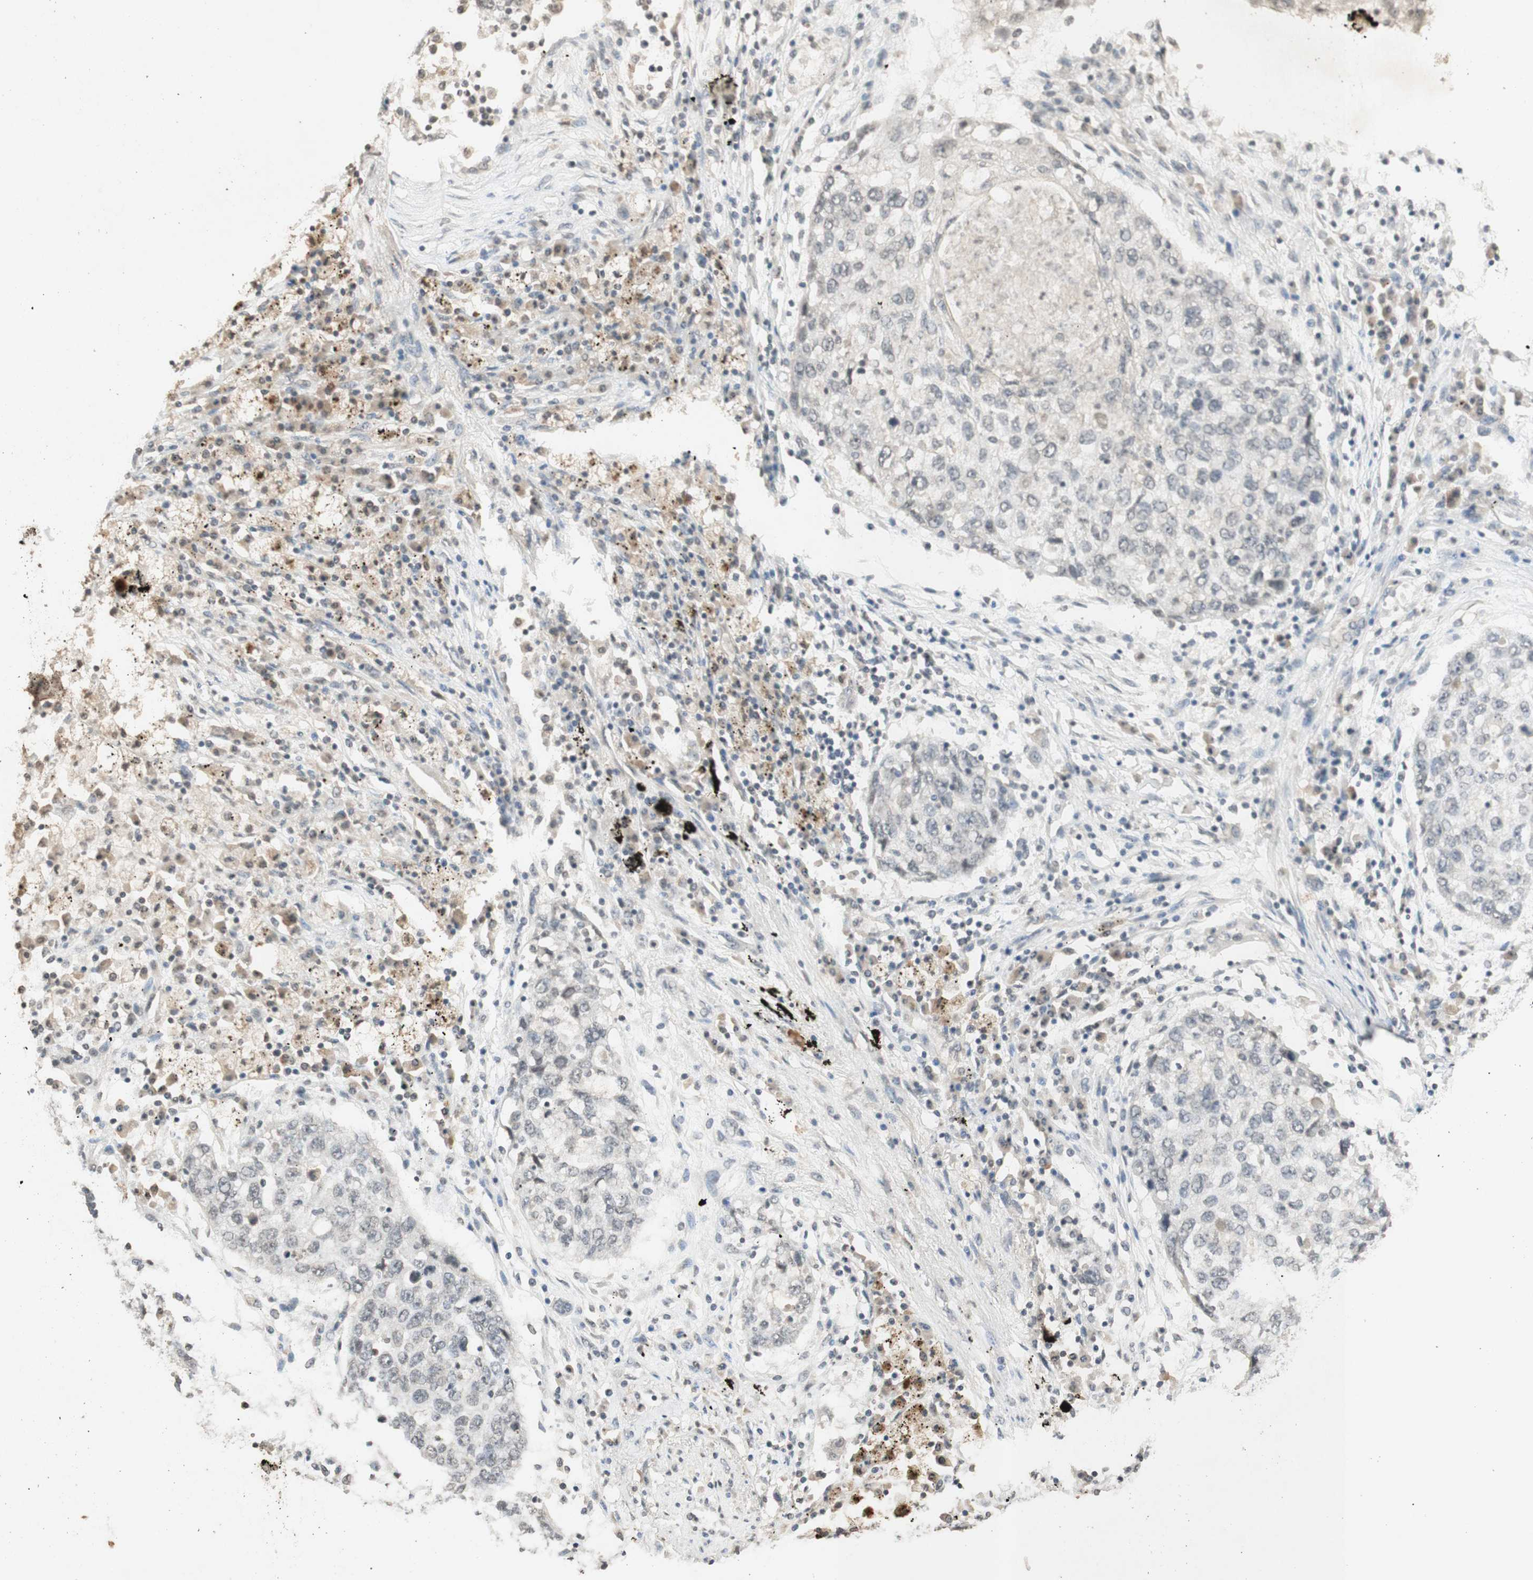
{"staining": {"intensity": "negative", "quantity": "none", "location": "none"}, "tissue": "lung cancer", "cell_type": "Tumor cells", "image_type": "cancer", "snomed": [{"axis": "morphology", "description": "Squamous cell carcinoma, NOS"}, {"axis": "topography", "description": "Lung"}], "caption": "IHC of human lung cancer (squamous cell carcinoma) shows no expression in tumor cells. (DAB IHC visualized using brightfield microscopy, high magnification).", "gene": "GLI1", "patient": {"sex": "female", "age": 63}}